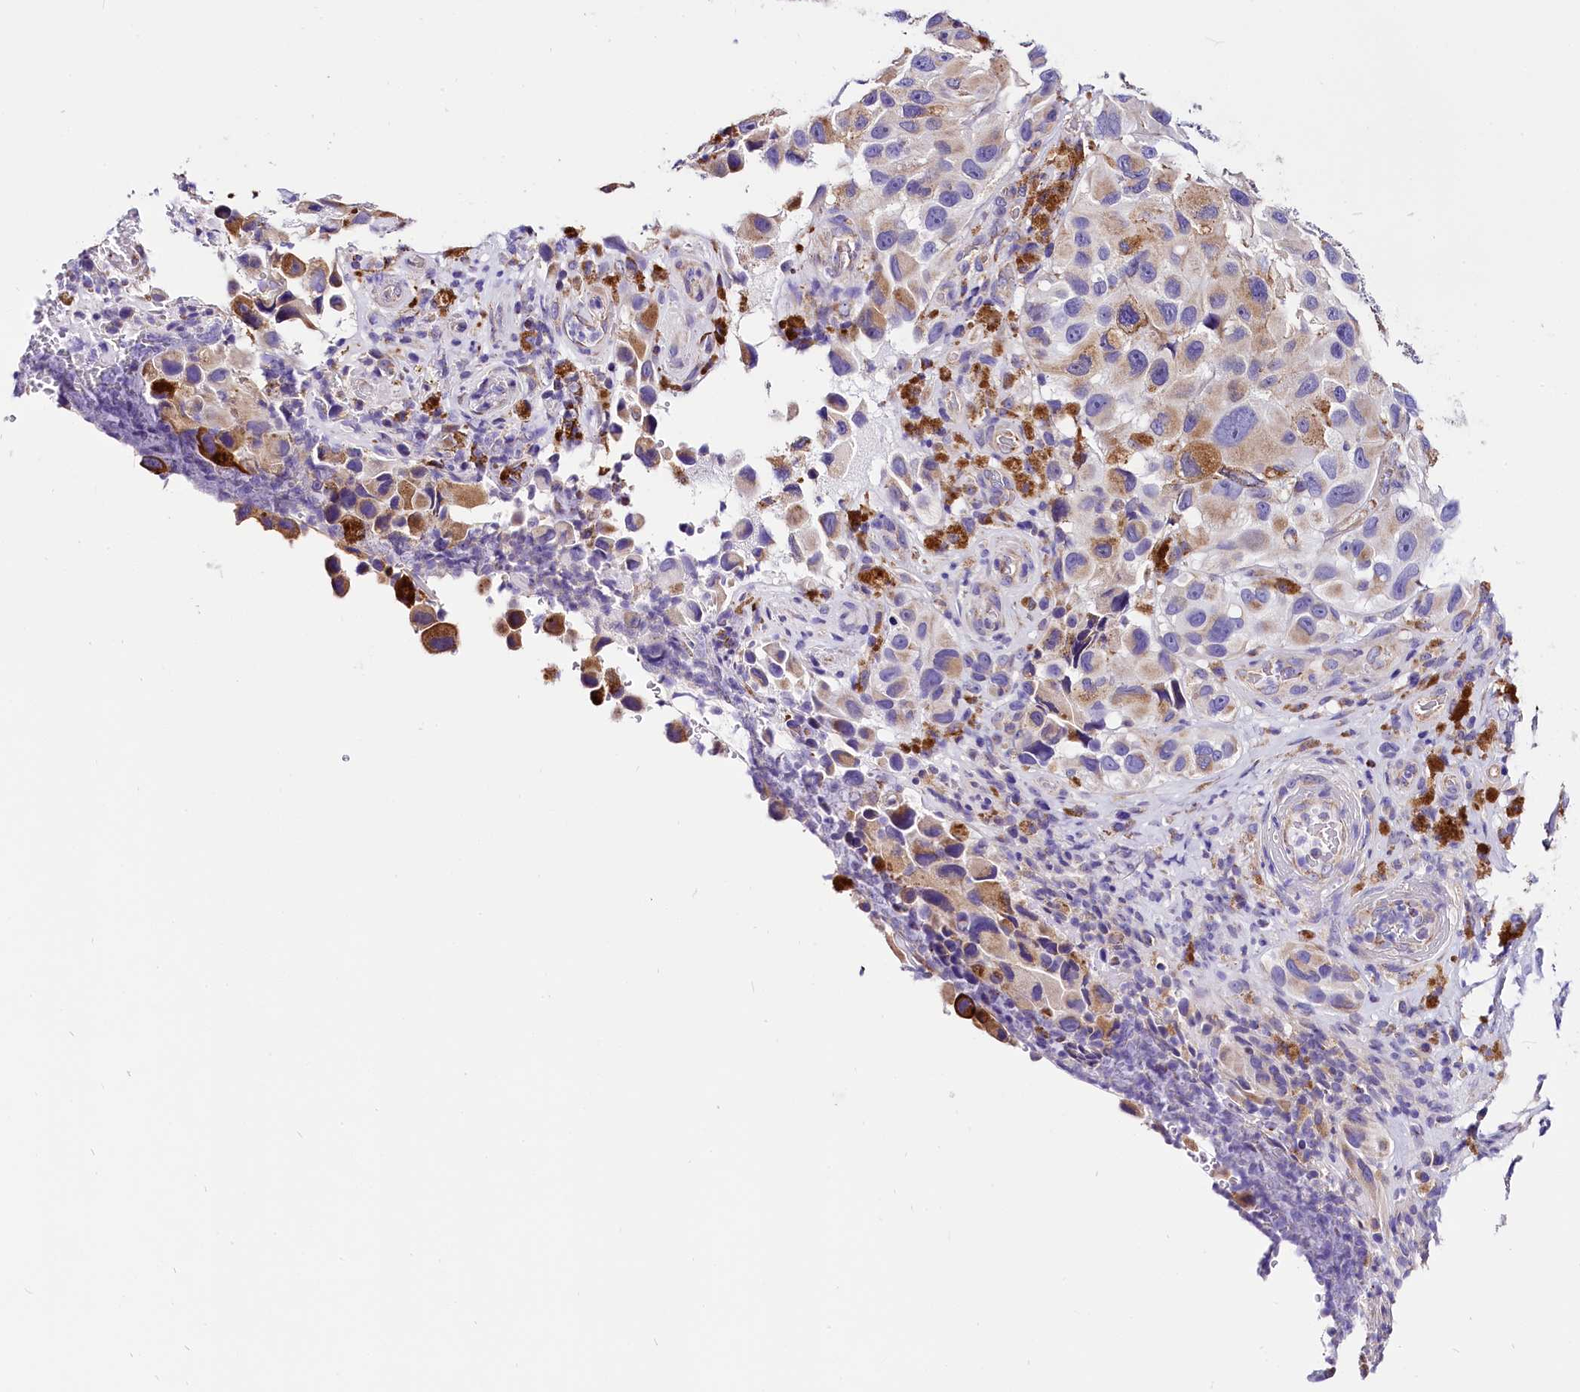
{"staining": {"intensity": "weak", "quantity": "<25%", "location": "cytoplasmic/membranous"}, "tissue": "melanoma", "cell_type": "Tumor cells", "image_type": "cancer", "snomed": [{"axis": "morphology", "description": "Malignant melanoma, NOS"}, {"axis": "topography", "description": "Skin"}], "caption": "High magnification brightfield microscopy of melanoma stained with DAB (3,3'-diaminobenzidine) (brown) and counterstained with hematoxylin (blue): tumor cells show no significant positivity.", "gene": "ACAA2", "patient": {"sex": "female", "age": 73}}